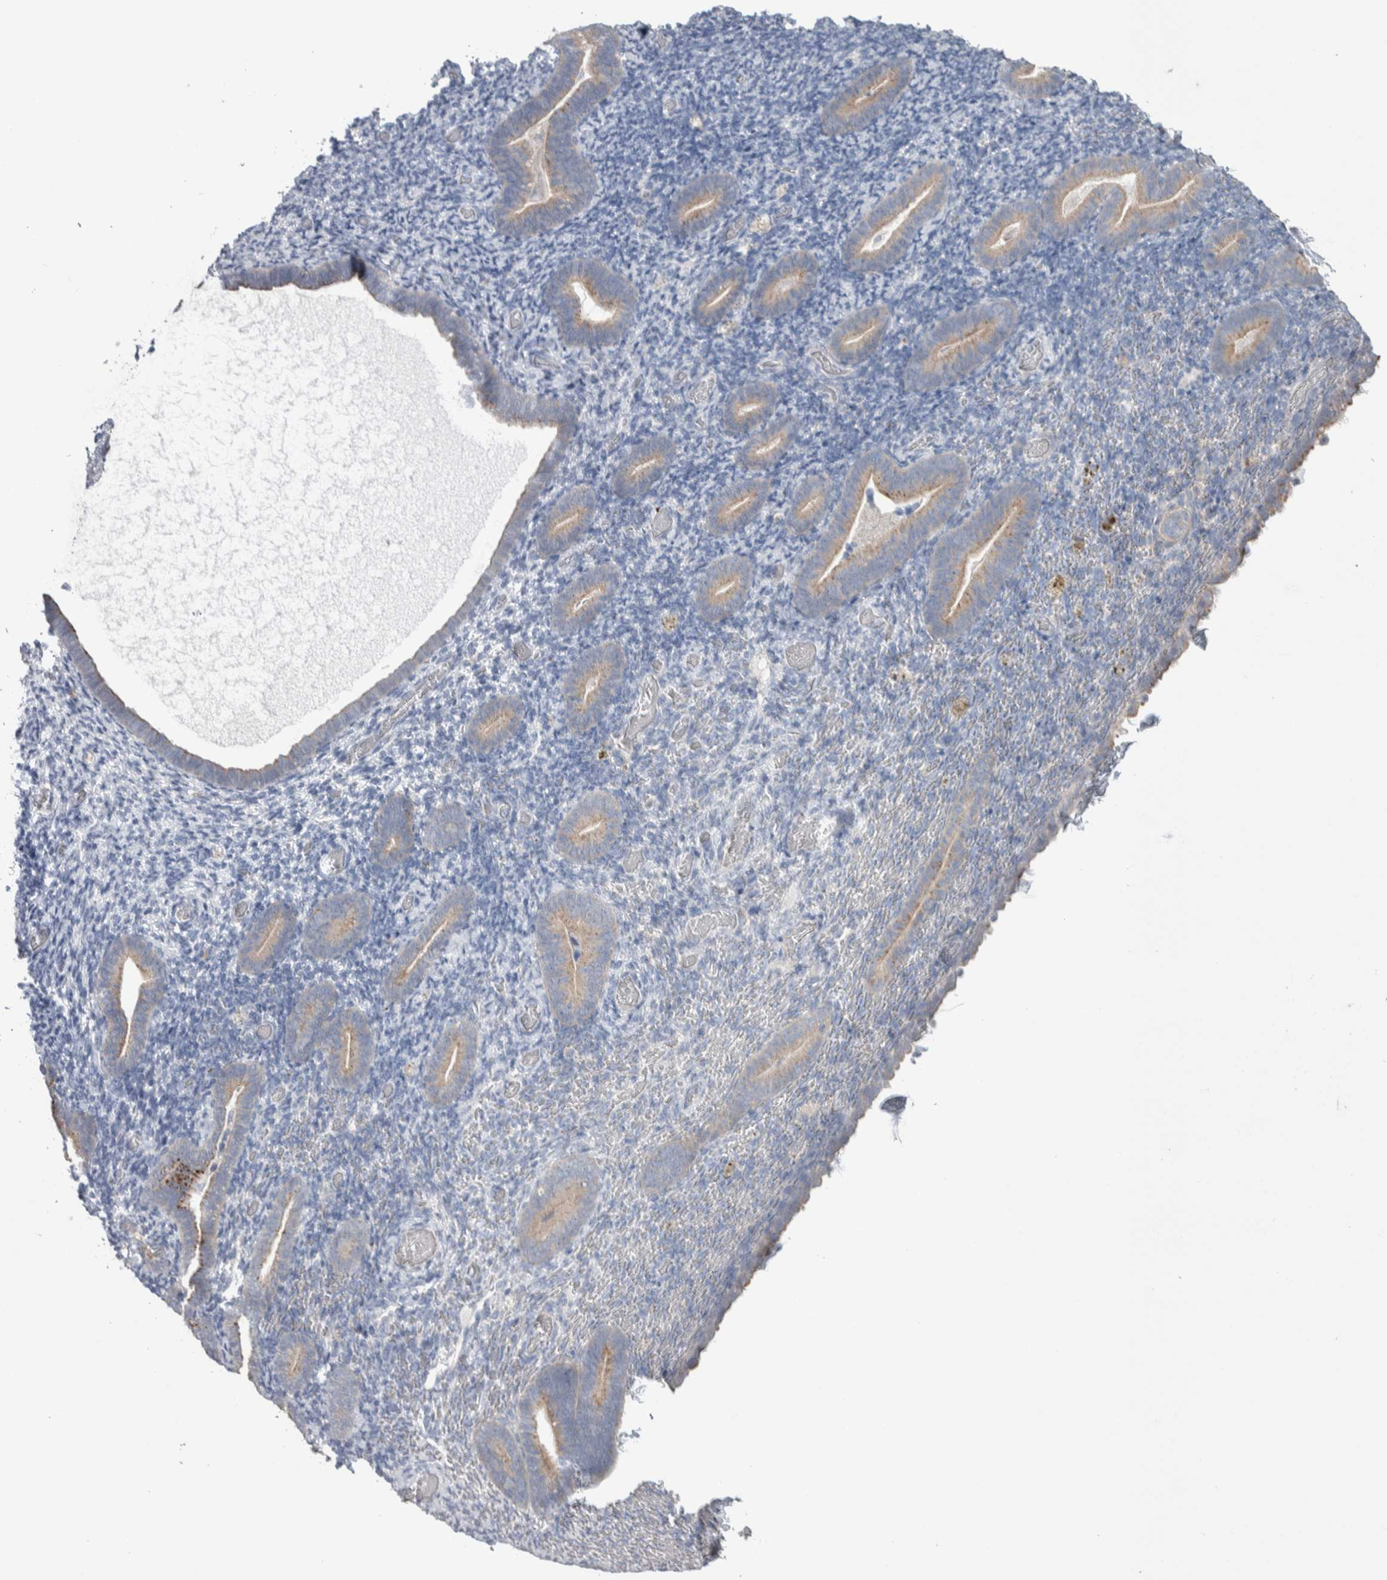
{"staining": {"intensity": "negative", "quantity": "none", "location": "none"}, "tissue": "endometrium", "cell_type": "Cells in endometrial stroma", "image_type": "normal", "snomed": [{"axis": "morphology", "description": "Normal tissue, NOS"}, {"axis": "topography", "description": "Endometrium"}], "caption": "DAB (3,3'-diaminobenzidine) immunohistochemical staining of normal endometrium displays no significant positivity in cells in endometrial stroma. (Immunohistochemistry (ihc), brightfield microscopy, high magnification).", "gene": "GPHN", "patient": {"sex": "female", "age": 51}}